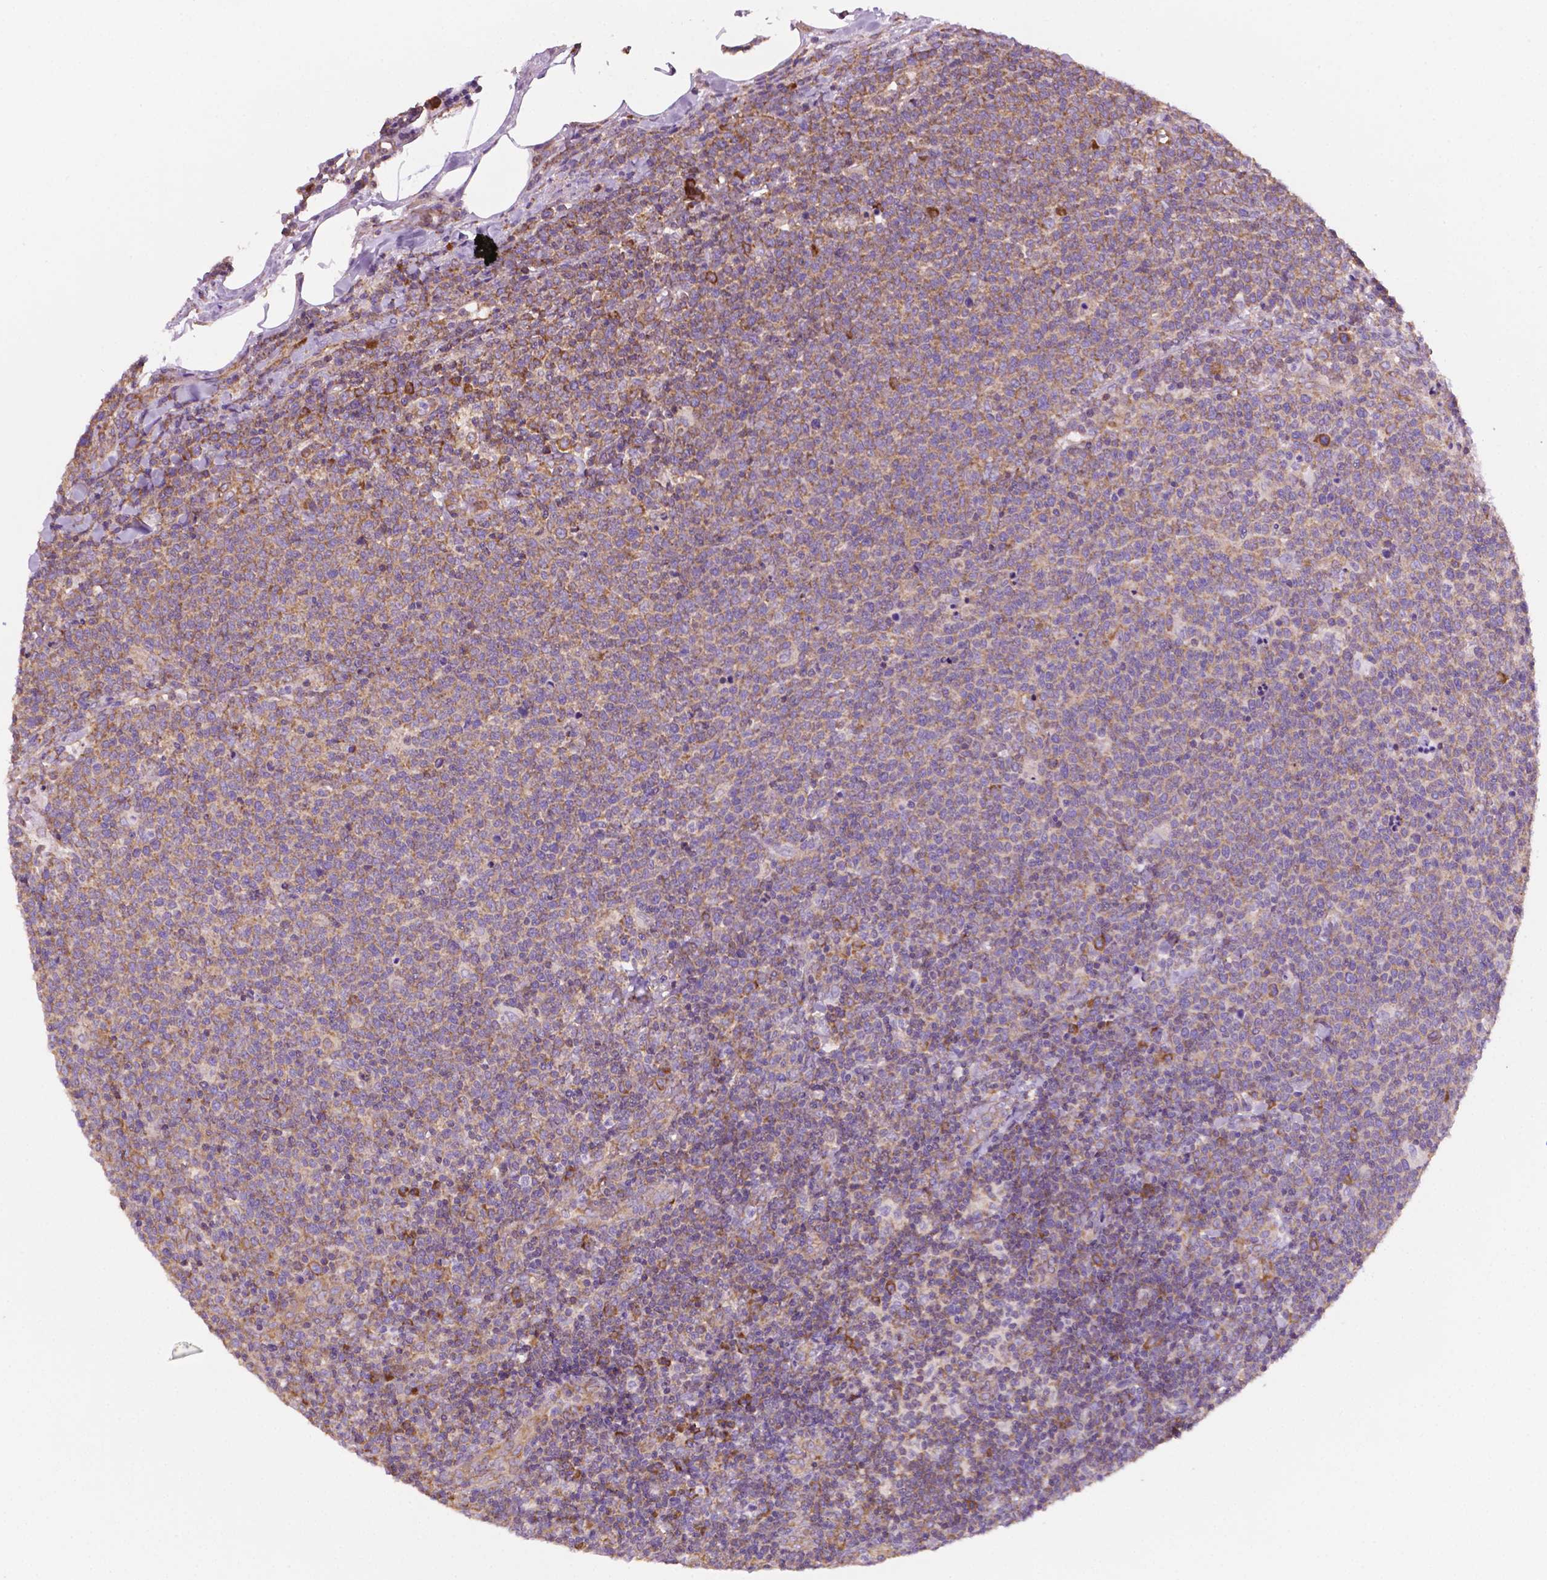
{"staining": {"intensity": "weak", "quantity": "25%-75%", "location": "cytoplasmic/membranous"}, "tissue": "lymphoma", "cell_type": "Tumor cells", "image_type": "cancer", "snomed": [{"axis": "morphology", "description": "Malignant lymphoma, non-Hodgkin's type, High grade"}, {"axis": "topography", "description": "Lymph node"}], "caption": "A histopathology image showing weak cytoplasmic/membranous positivity in about 25%-75% of tumor cells in lymphoma, as visualized by brown immunohistochemical staining.", "gene": "RPL29", "patient": {"sex": "male", "age": 61}}